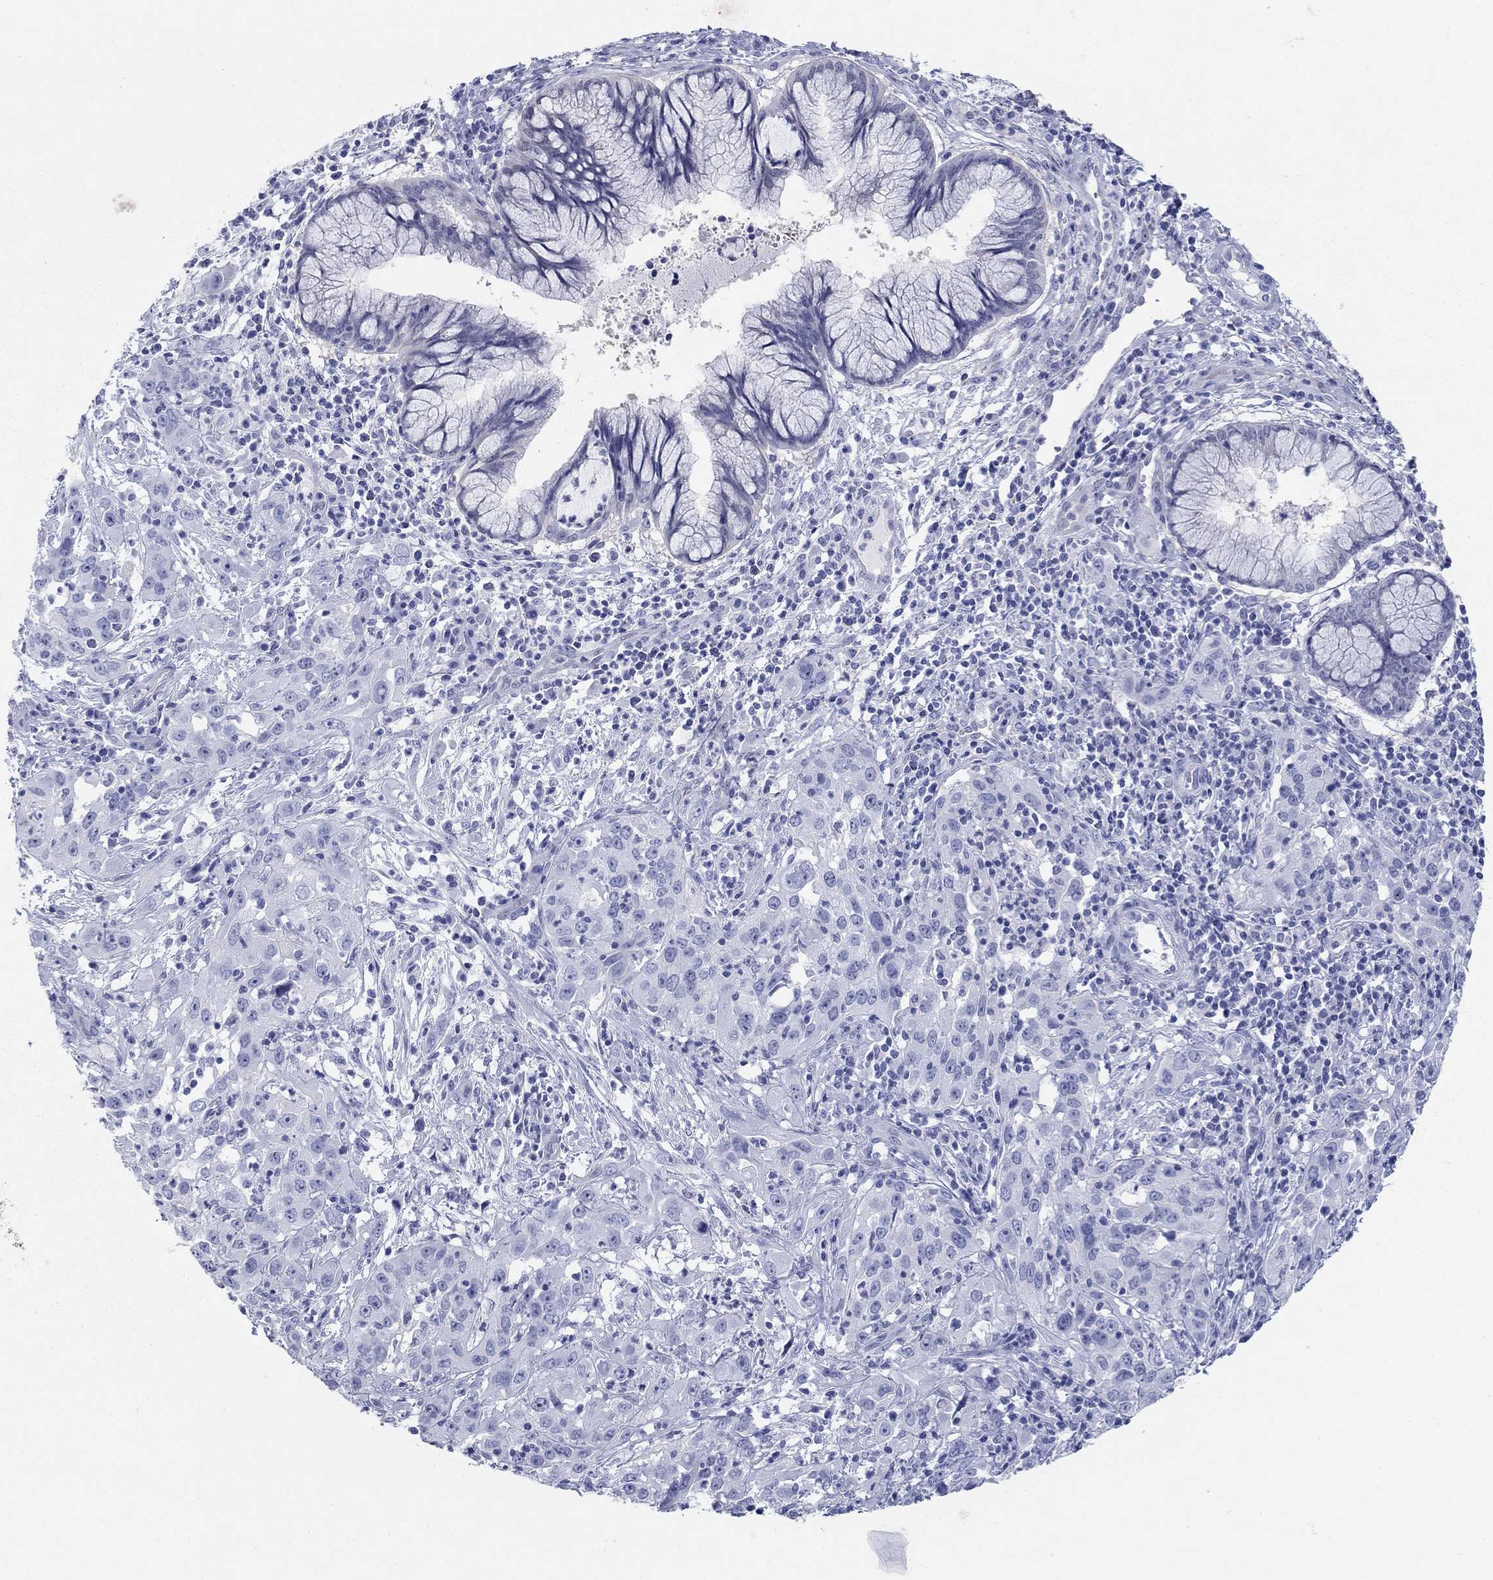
{"staining": {"intensity": "negative", "quantity": "none", "location": "none"}, "tissue": "cervical cancer", "cell_type": "Tumor cells", "image_type": "cancer", "snomed": [{"axis": "morphology", "description": "Squamous cell carcinoma, NOS"}, {"axis": "topography", "description": "Cervix"}], "caption": "High power microscopy photomicrograph of an IHC image of cervical squamous cell carcinoma, revealing no significant expression in tumor cells.", "gene": "AKR1C2", "patient": {"sex": "female", "age": 32}}